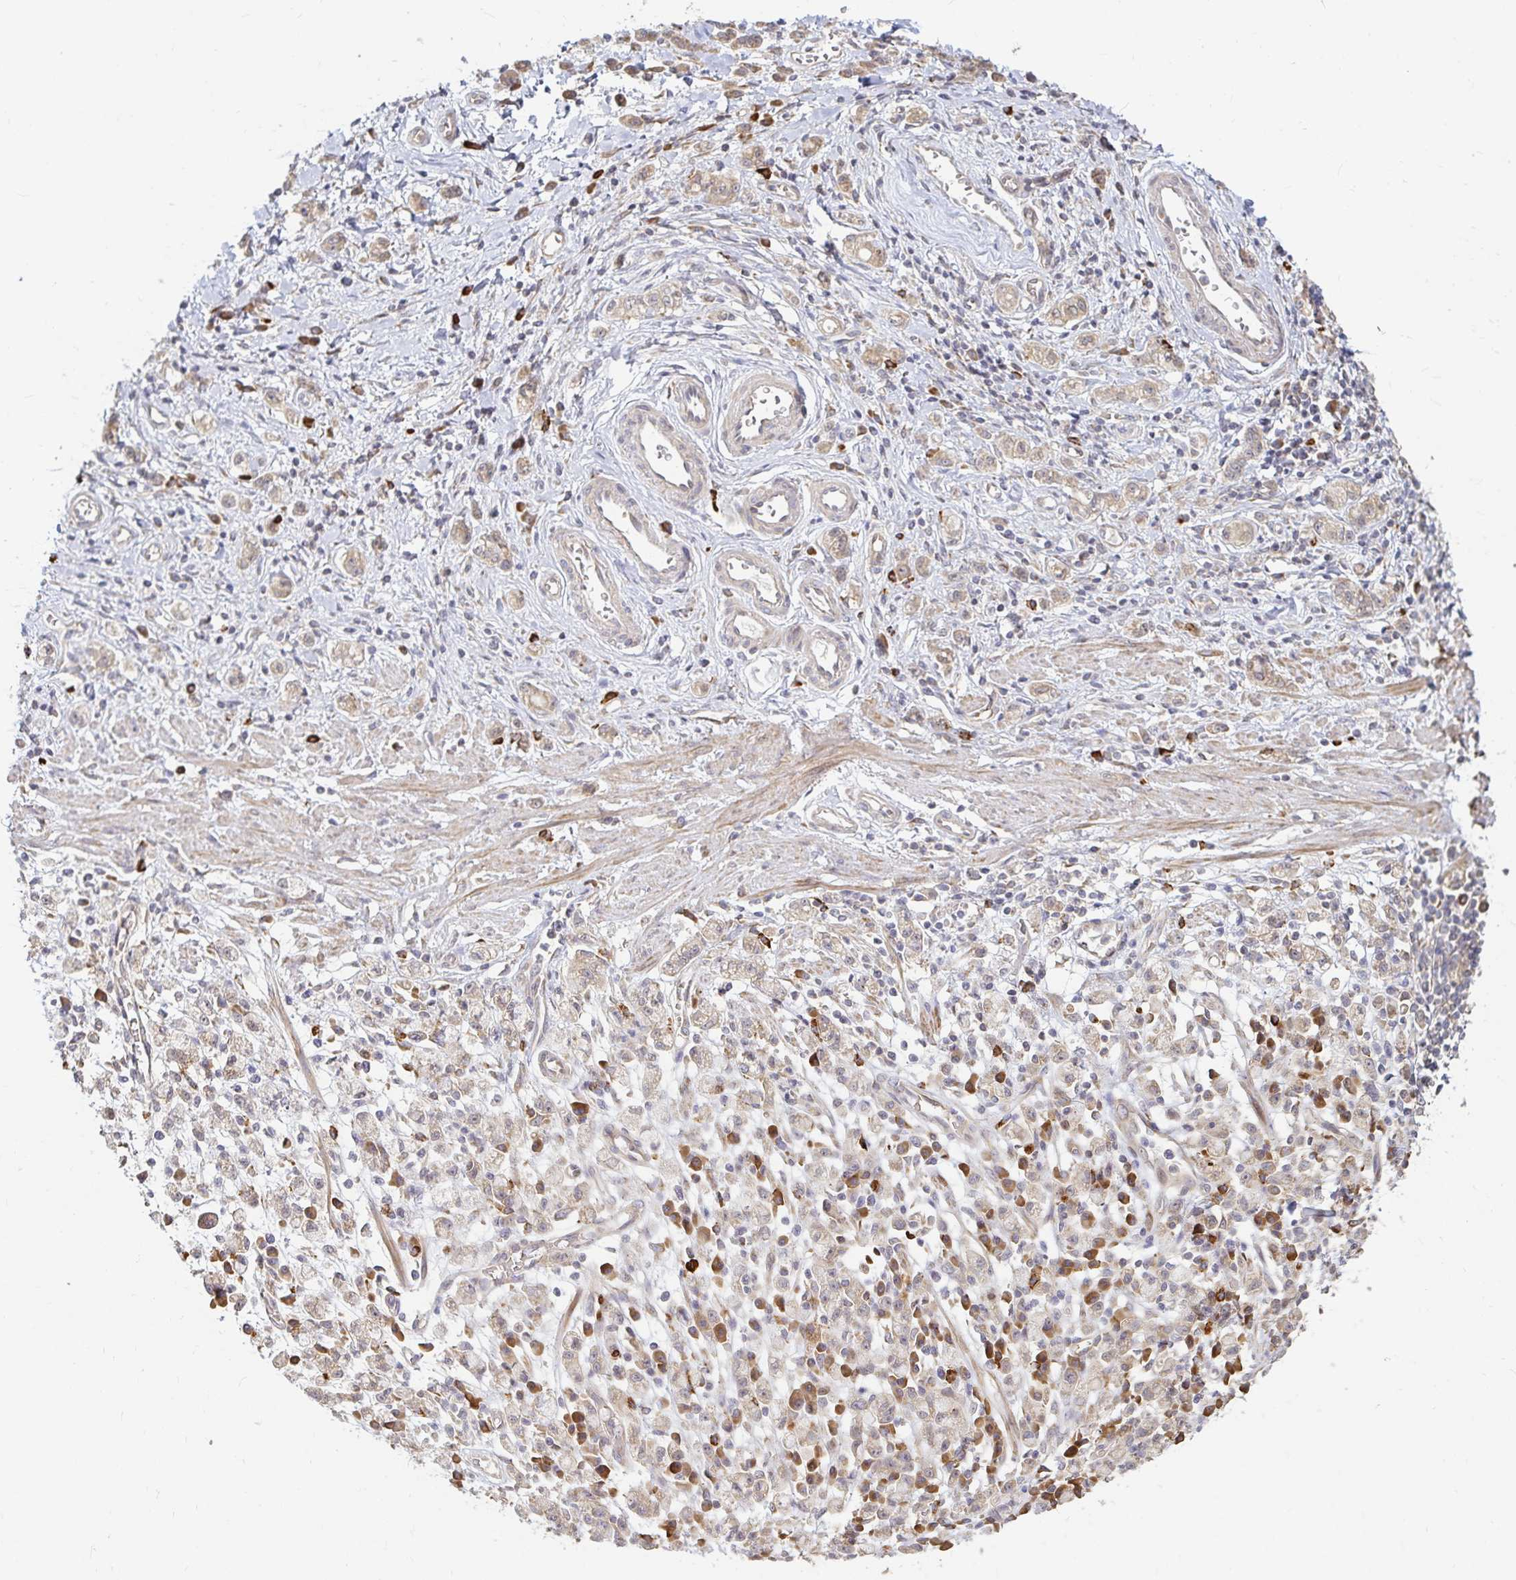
{"staining": {"intensity": "moderate", "quantity": ">75%", "location": "cytoplasmic/membranous"}, "tissue": "stomach cancer", "cell_type": "Tumor cells", "image_type": "cancer", "snomed": [{"axis": "morphology", "description": "Adenocarcinoma, NOS"}, {"axis": "topography", "description": "Stomach"}], "caption": "Immunohistochemistry (IHC) micrograph of stomach cancer (adenocarcinoma) stained for a protein (brown), which displays medium levels of moderate cytoplasmic/membranous expression in approximately >75% of tumor cells.", "gene": "CAST", "patient": {"sex": "male", "age": 77}}